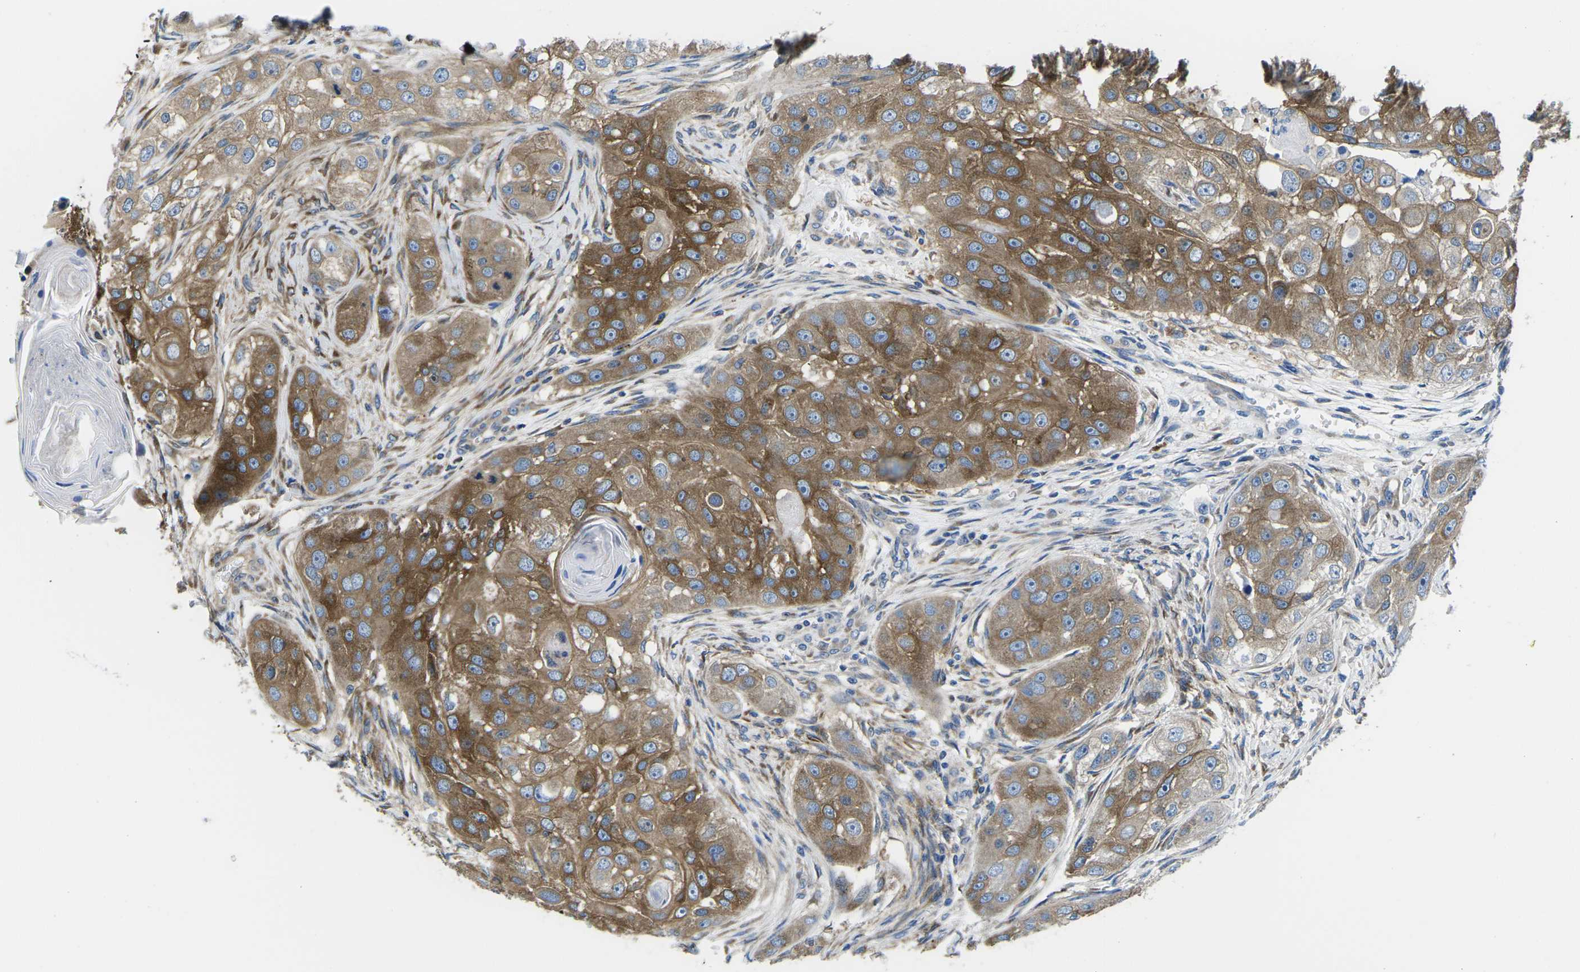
{"staining": {"intensity": "strong", "quantity": ">75%", "location": "cytoplasmic/membranous"}, "tissue": "head and neck cancer", "cell_type": "Tumor cells", "image_type": "cancer", "snomed": [{"axis": "morphology", "description": "Normal tissue, NOS"}, {"axis": "morphology", "description": "Squamous cell carcinoma, NOS"}, {"axis": "topography", "description": "Skeletal muscle"}, {"axis": "topography", "description": "Head-Neck"}], "caption": "Brown immunohistochemical staining in head and neck squamous cell carcinoma demonstrates strong cytoplasmic/membranous staining in about >75% of tumor cells.", "gene": "DLG1", "patient": {"sex": "male", "age": 51}}